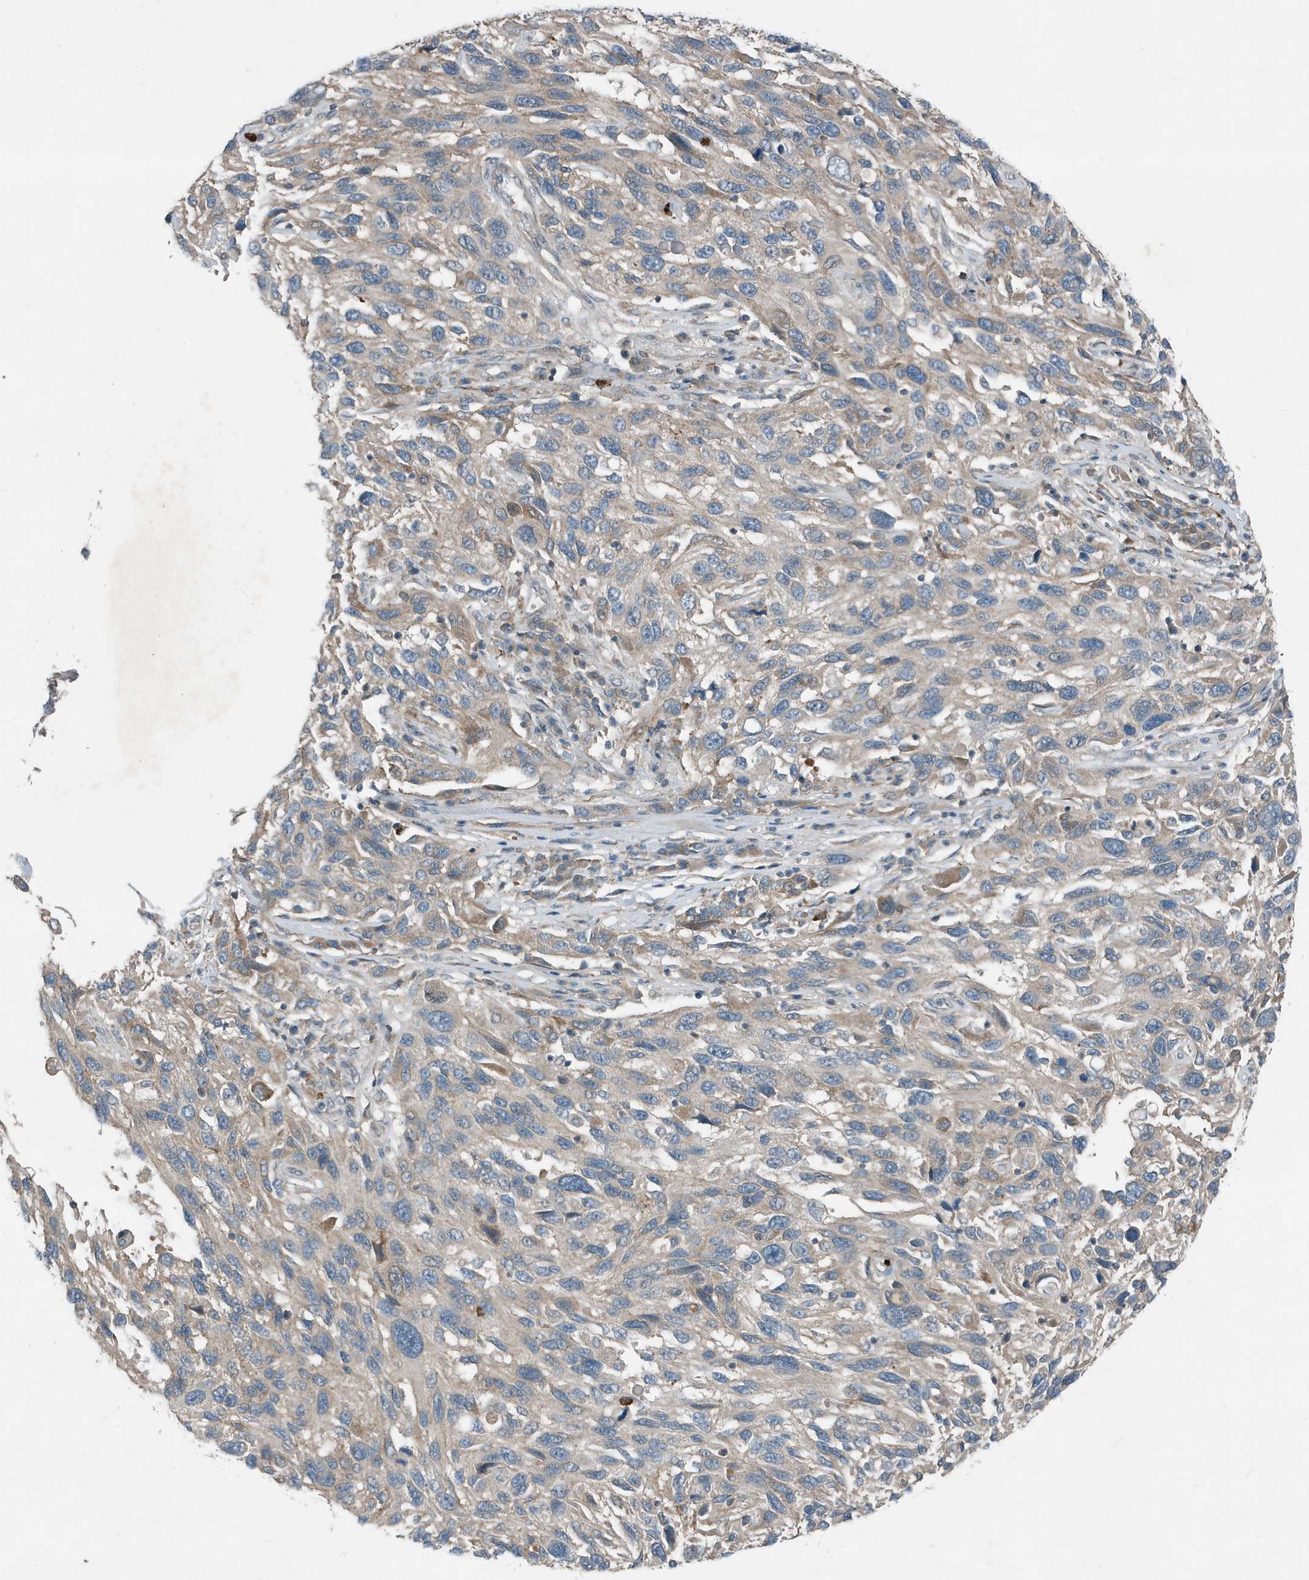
{"staining": {"intensity": "weak", "quantity": ">75%", "location": "cytoplasmic/membranous"}, "tissue": "melanoma", "cell_type": "Tumor cells", "image_type": "cancer", "snomed": [{"axis": "morphology", "description": "Malignant melanoma, NOS"}, {"axis": "topography", "description": "Skin"}], "caption": "Melanoma stained with a protein marker shows weak staining in tumor cells.", "gene": "DAPP1", "patient": {"sex": "male", "age": 53}}